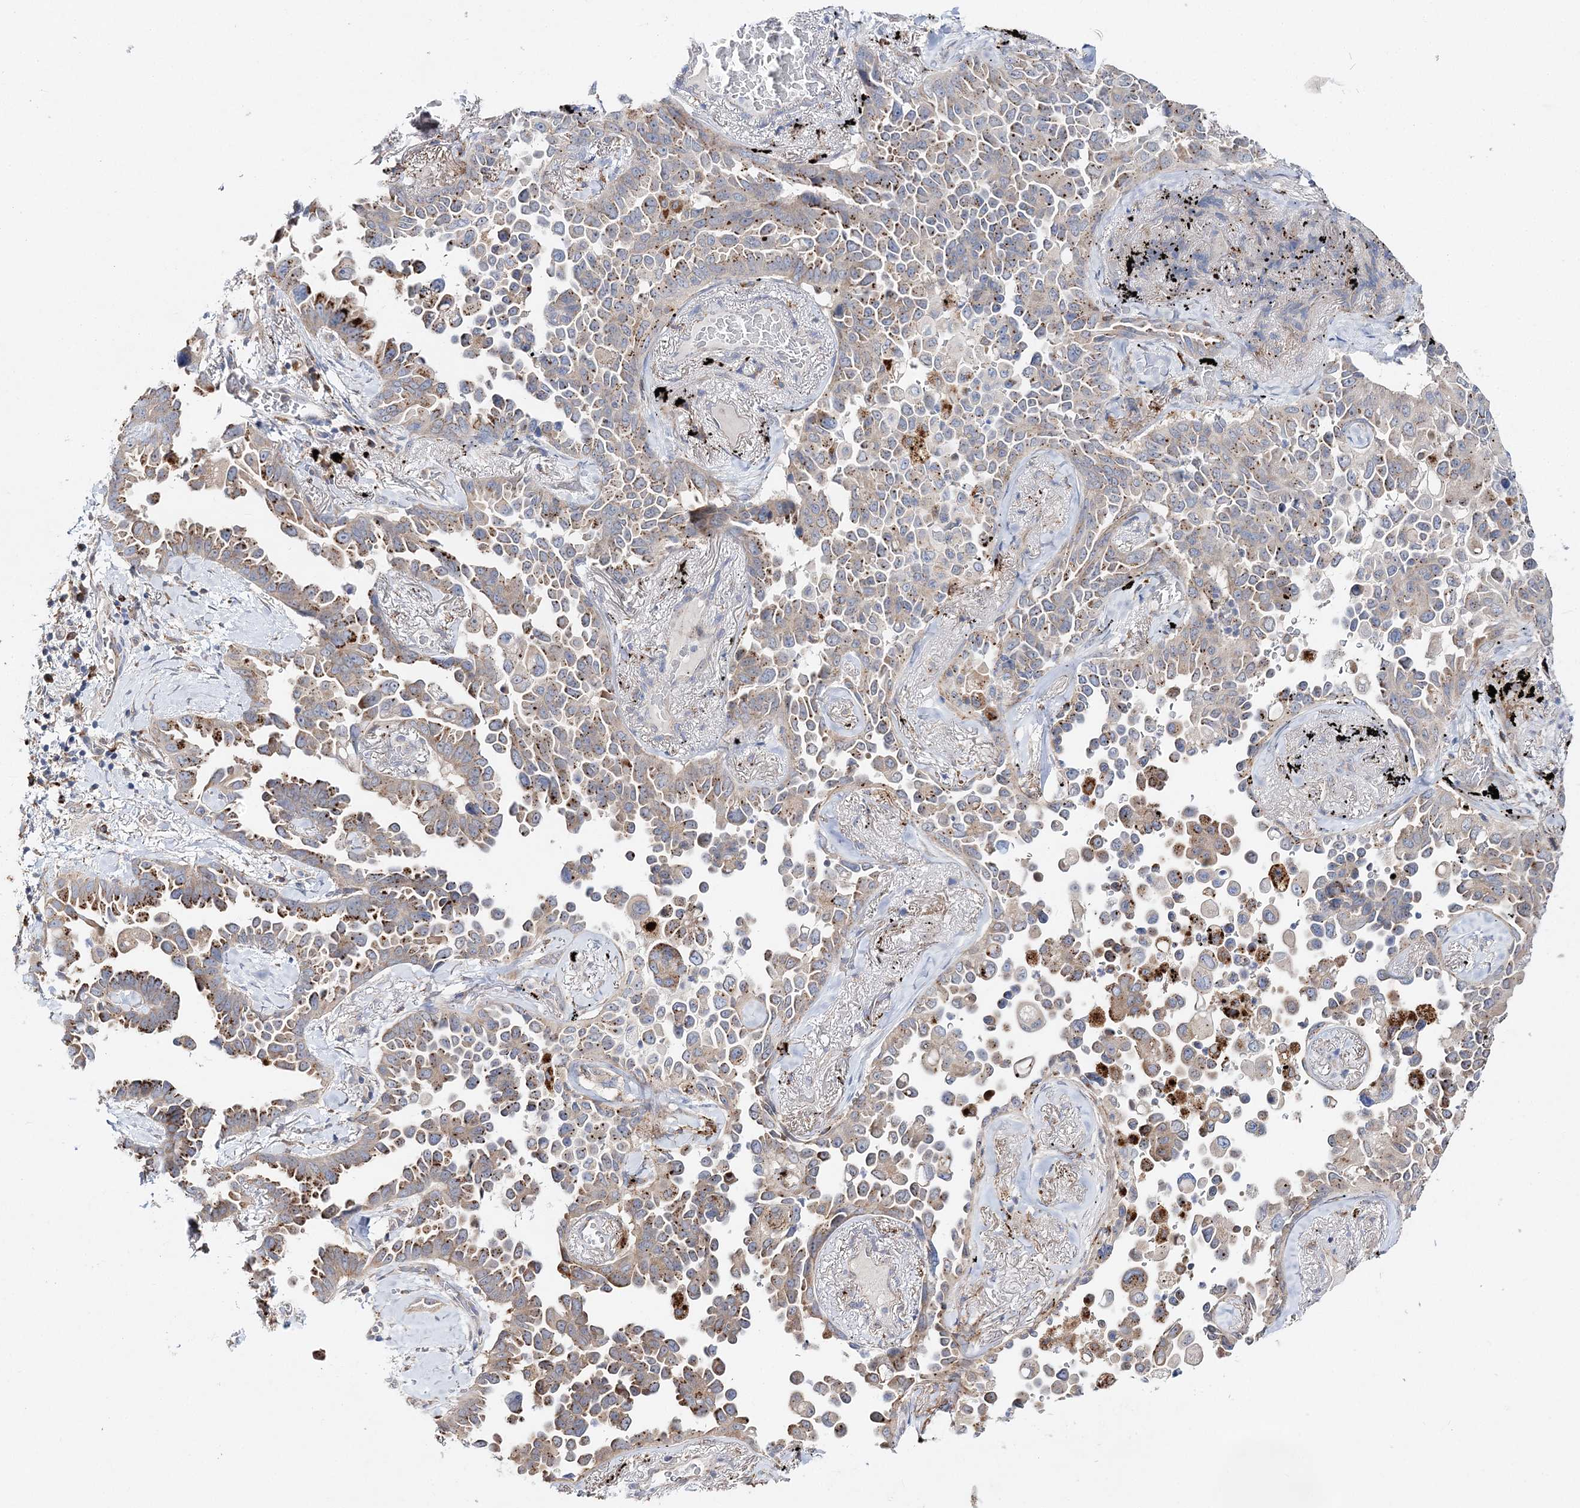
{"staining": {"intensity": "moderate", "quantity": "25%-75%", "location": "cytoplasmic/membranous"}, "tissue": "lung cancer", "cell_type": "Tumor cells", "image_type": "cancer", "snomed": [{"axis": "morphology", "description": "Adenocarcinoma, NOS"}, {"axis": "topography", "description": "Lung"}], "caption": "The image demonstrates staining of lung cancer (adenocarcinoma), revealing moderate cytoplasmic/membranous protein positivity (brown color) within tumor cells. The staining was performed using DAB (3,3'-diaminobenzidine) to visualize the protein expression in brown, while the nuclei were stained in blue with hematoxylin (Magnification: 20x).", "gene": "C3orf38", "patient": {"sex": "female", "age": 67}}